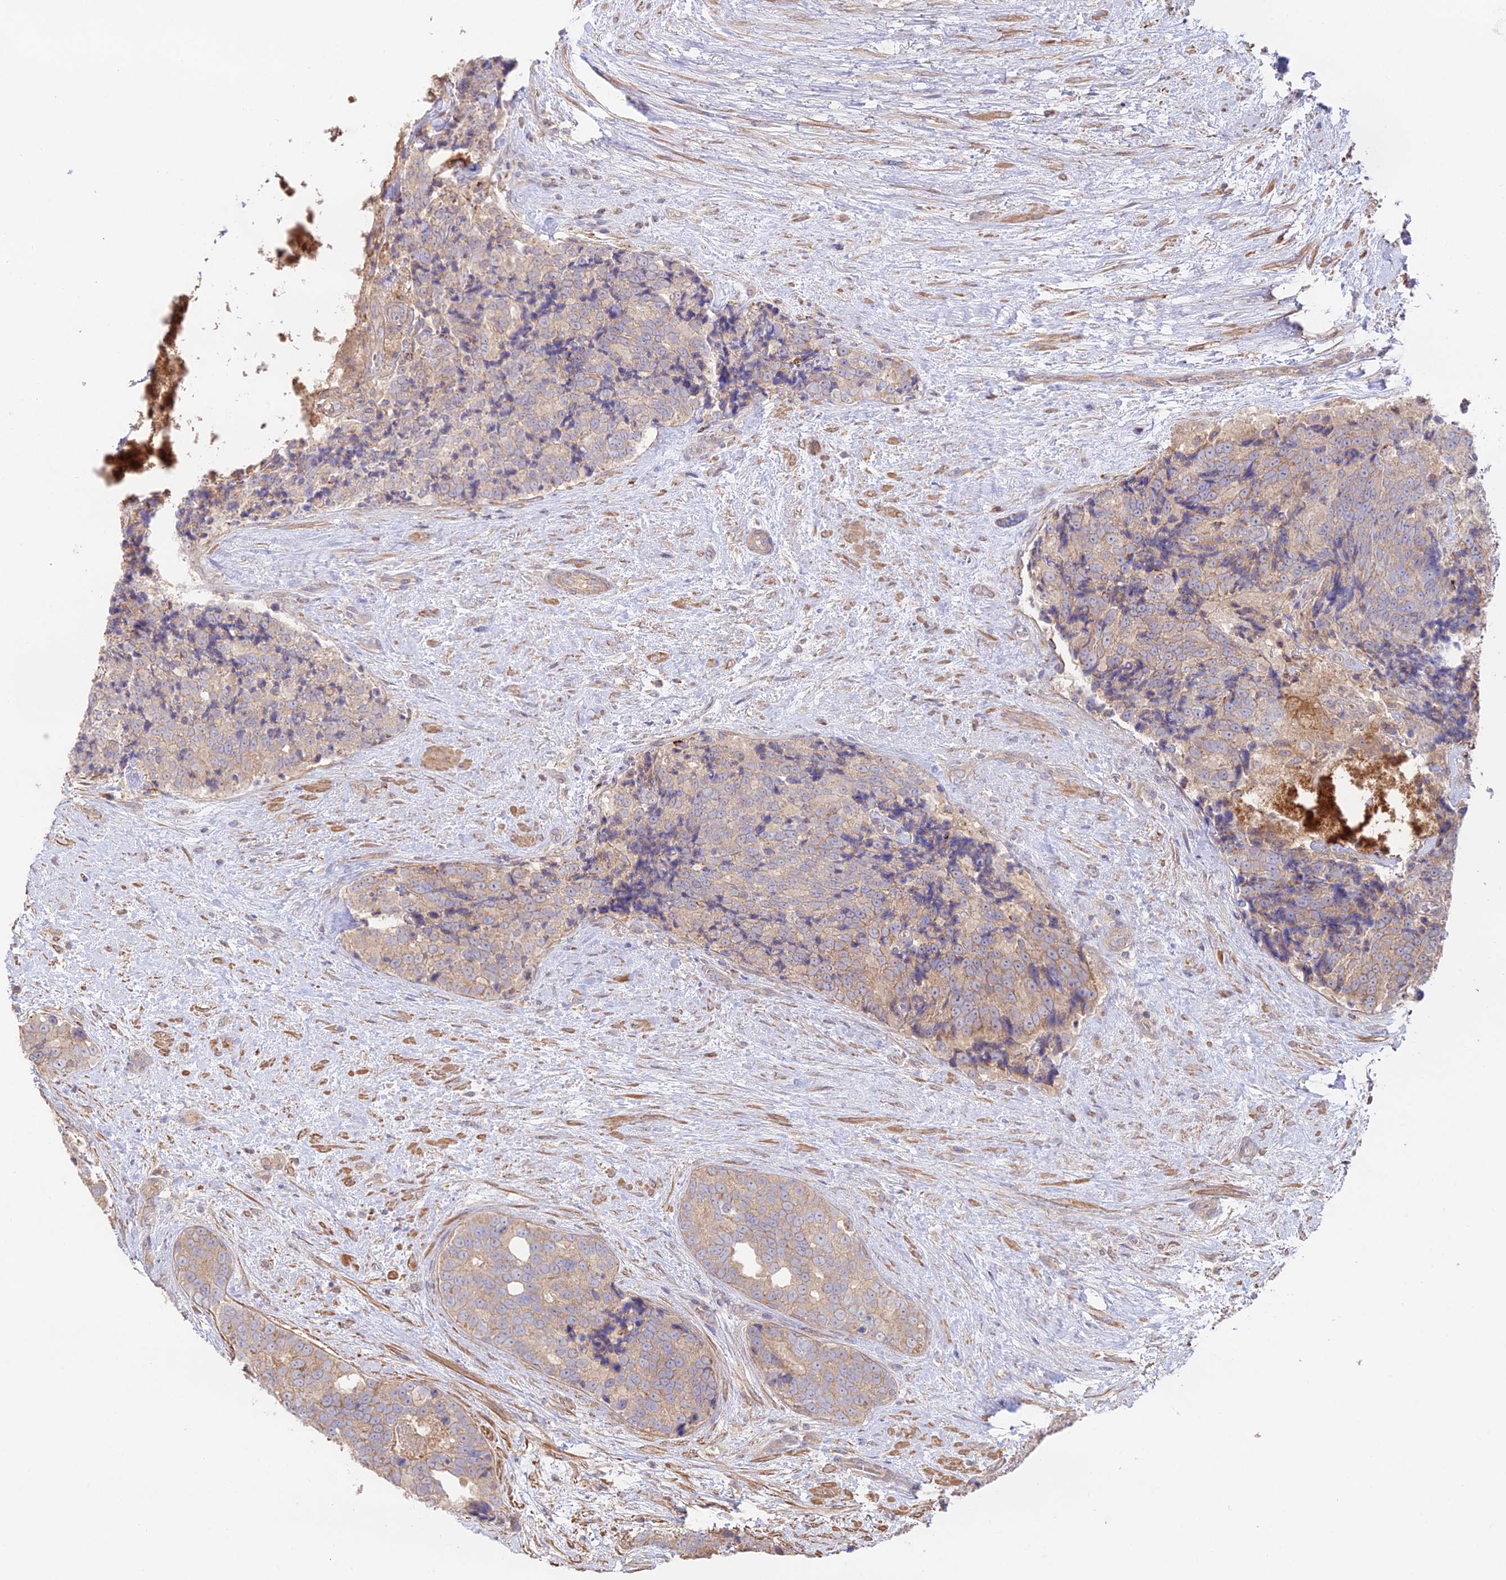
{"staining": {"intensity": "weak", "quantity": ">75%", "location": "cytoplasmic/membranous"}, "tissue": "prostate cancer", "cell_type": "Tumor cells", "image_type": "cancer", "snomed": [{"axis": "morphology", "description": "Adenocarcinoma, High grade"}, {"axis": "topography", "description": "Prostate"}], "caption": "Immunohistochemistry (IHC) staining of prostate high-grade adenocarcinoma, which reveals low levels of weak cytoplasmic/membranous positivity in about >75% of tumor cells indicating weak cytoplasmic/membranous protein expression. The staining was performed using DAB (3,3'-diaminobenzidine) (brown) for protein detection and nuclei were counterstained in hematoxylin (blue).", "gene": "CLCF1", "patient": {"sex": "male", "age": 70}}